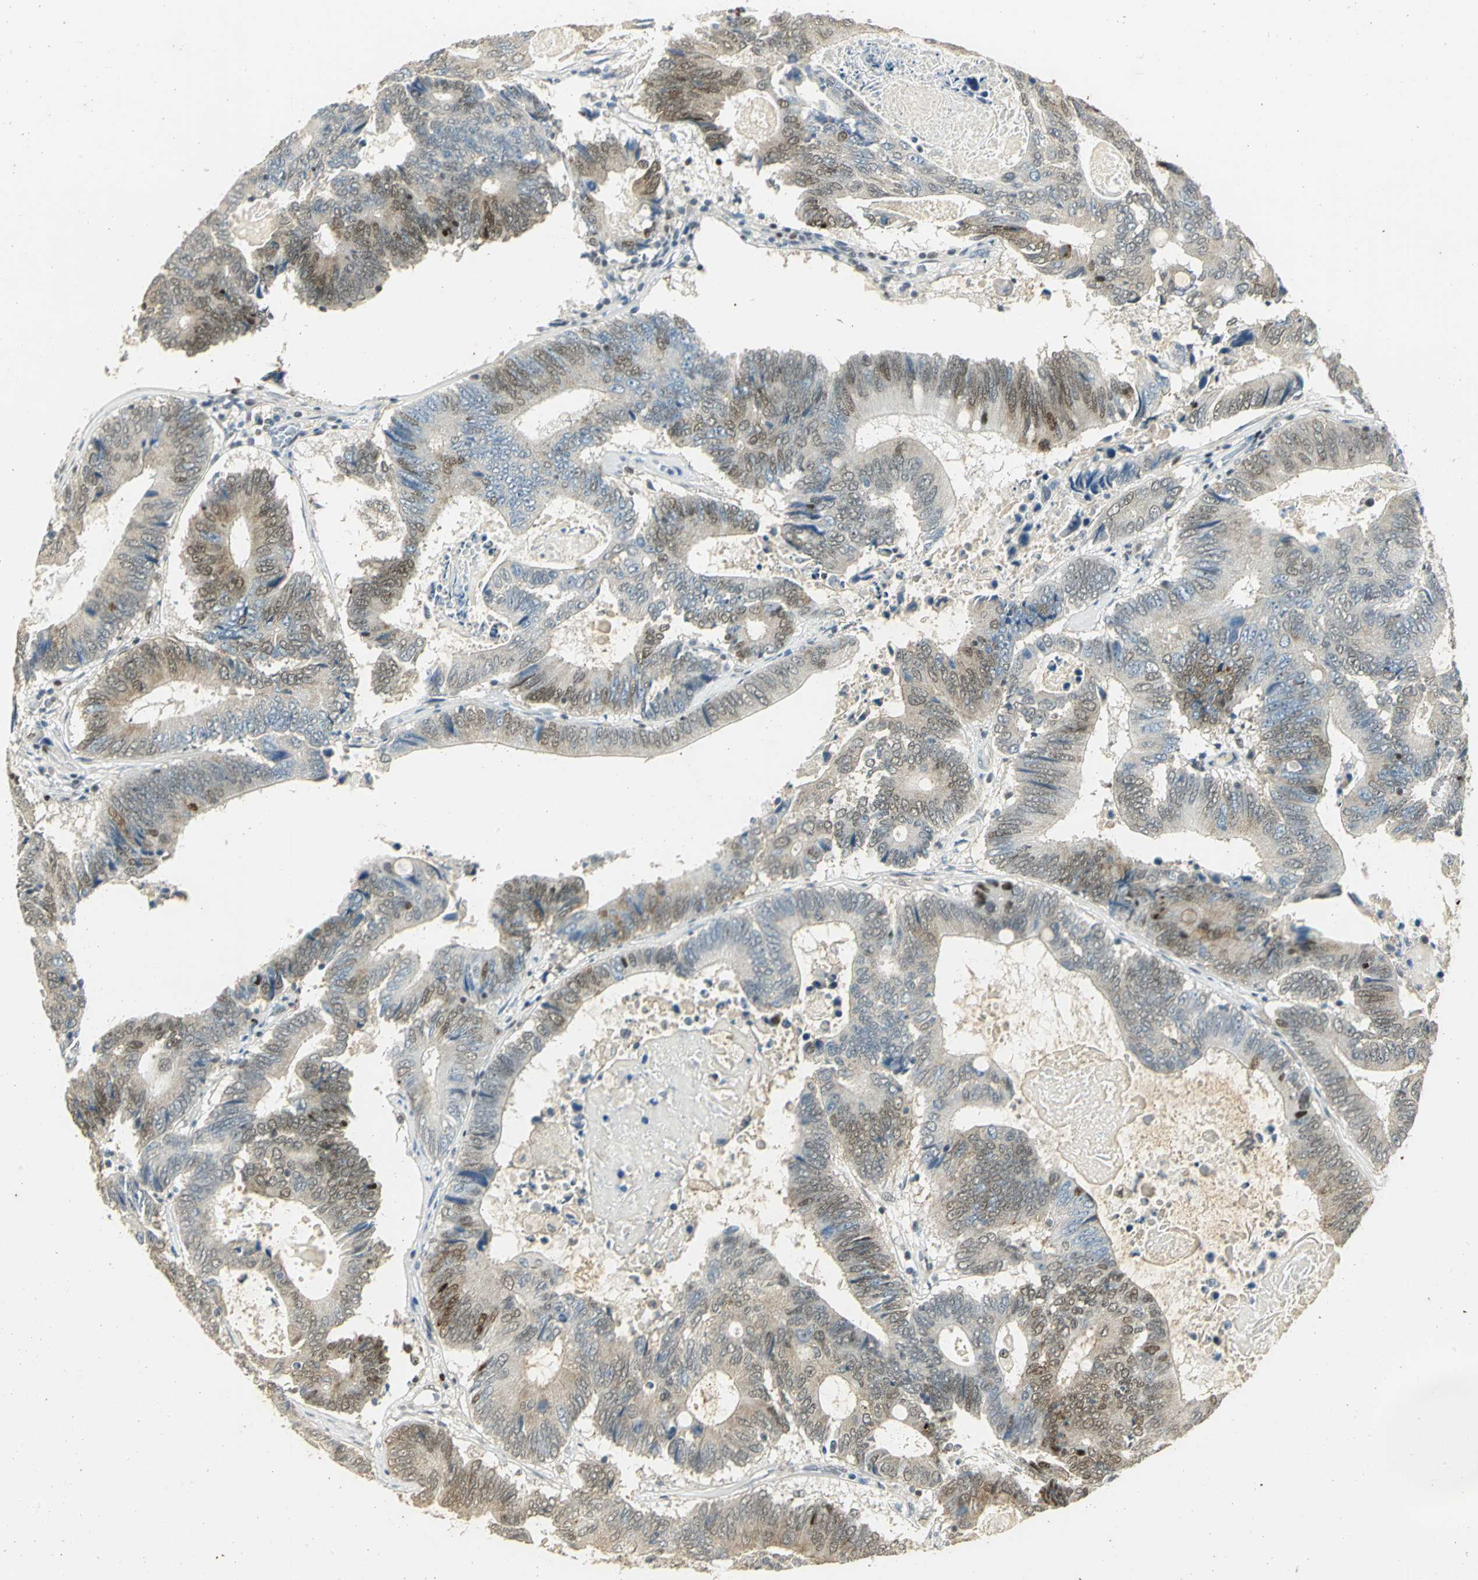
{"staining": {"intensity": "moderate", "quantity": "25%-75%", "location": "nuclear"}, "tissue": "colorectal cancer", "cell_type": "Tumor cells", "image_type": "cancer", "snomed": [{"axis": "morphology", "description": "Adenocarcinoma, NOS"}, {"axis": "topography", "description": "Colon"}], "caption": "This micrograph shows IHC staining of human colorectal cancer, with medium moderate nuclear expression in about 25%-75% of tumor cells.", "gene": "AK6", "patient": {"sex": "female", "age": 78}}